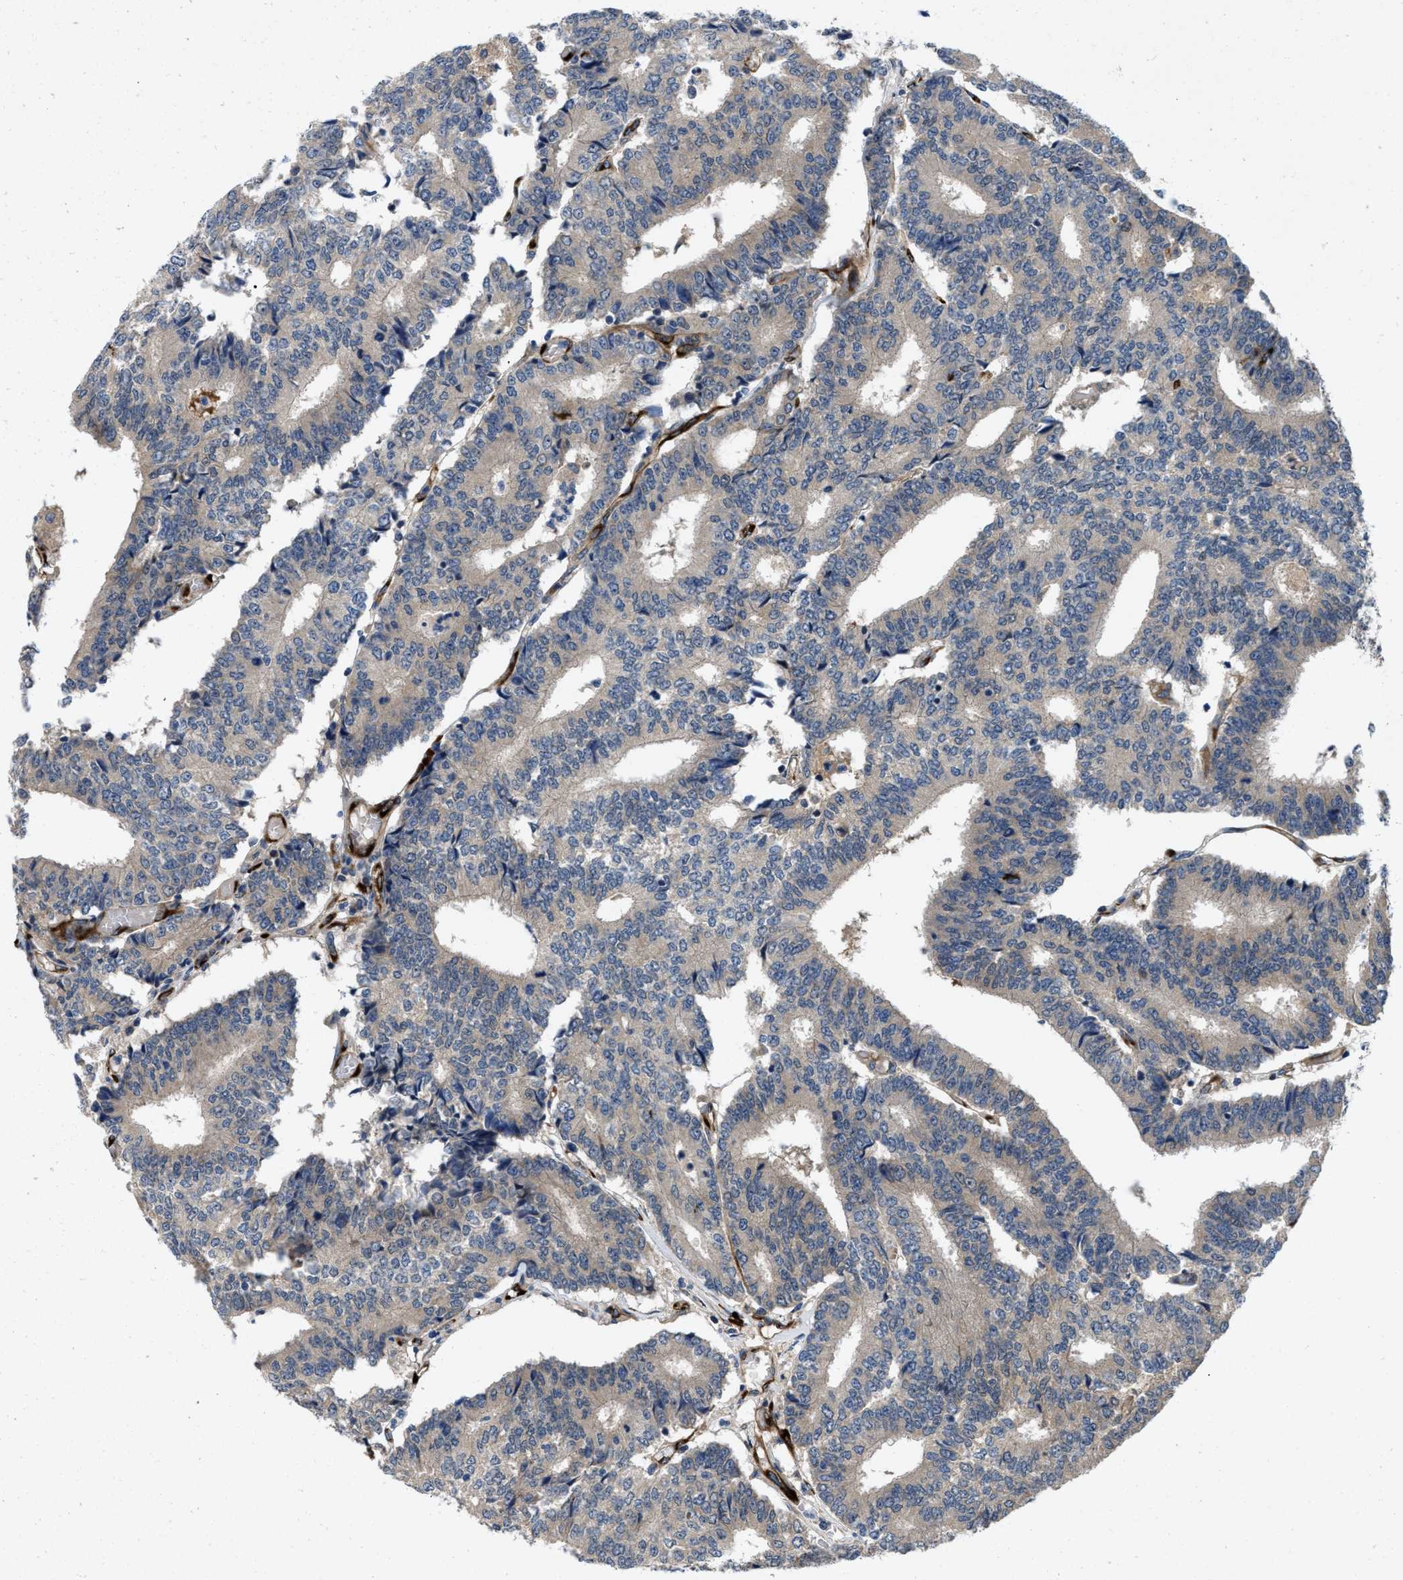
{"staining": {"intensity": "weak", "quantity": "25%-75%", "location": "cytoplasmic/membranous"}, "tissue": "prostate cancer", "cell_type": "Tumor cells", "image_type": "cancer", "snomed": [{"axis": "morphology", "description": "Normal tissue, NOS"}, {"axis": "morphology", "description": "Adenocarcinoma, High grade"}, {"axis": "topography", "description": "Prostate"}, {"axis": "topography", "description": "Seminal veicle"}], "caption": "Human adenocarcinoma (high-grade) (prostate) stained with a brown dye displays weak cytoplasmic/membranous positive expression in approximately 25%-75% of tumor cells.", "gene": "HSPA12B", "patient": {"sex": "male", "age": 55}}